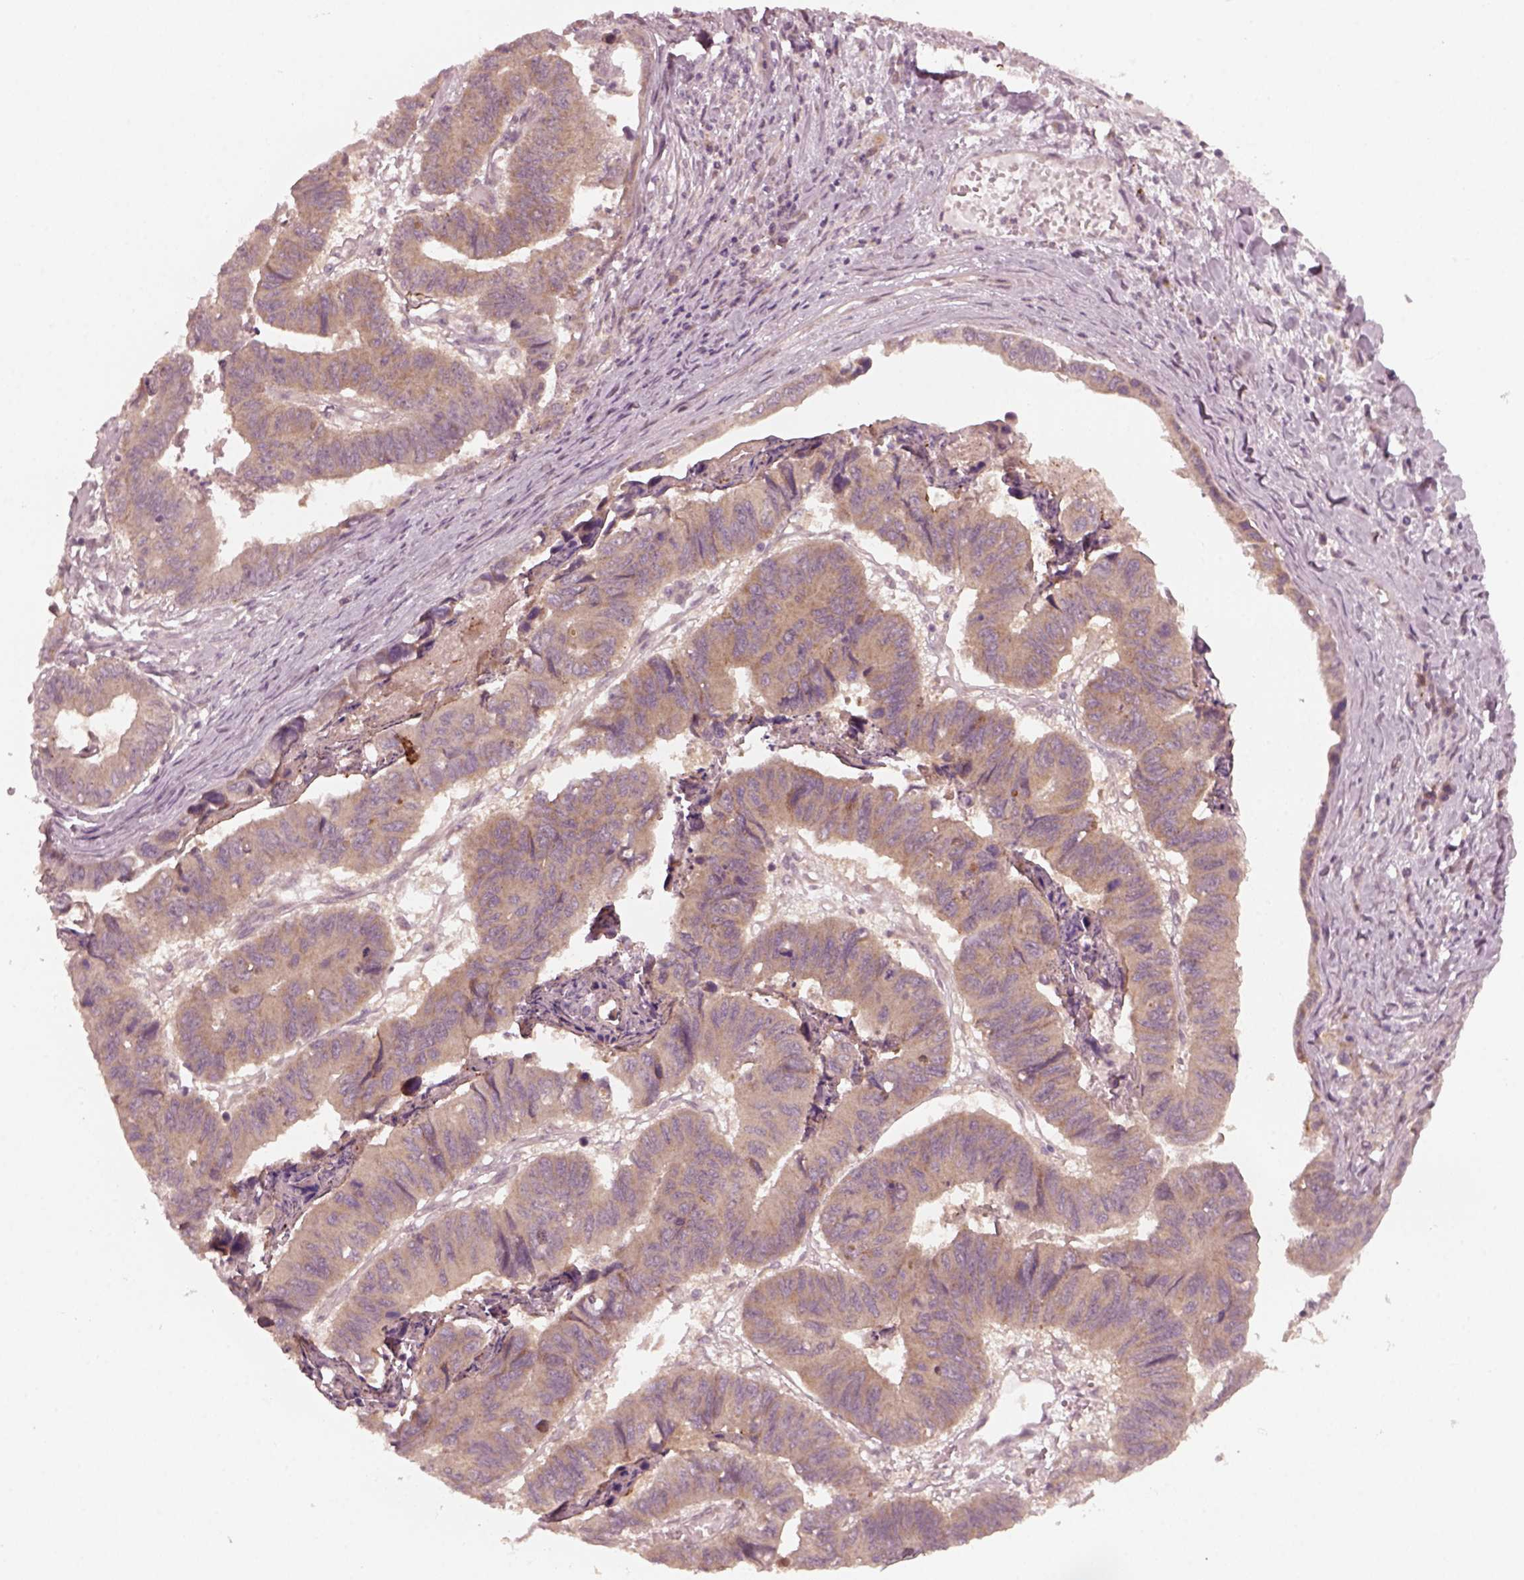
{"staining": {"intensity": "weak", "quantity": ">75%", "location": "cytoplasmic/membranous"}, "tissue": "stomach cancer", "cell_type": "Tumor cells", "image_type": "cancer", "snomed": [{"axis": "morphology", "description": "Adenocarcinoma, NOS"}, {"axis": "topography", "description": "Stomach, lower"}], "caption": "Adenocarcinoma (stomach) stained with DAB IHC demonstrates low levels of weak cytoplasmic/membranous expression in approximately >75% of tumor cells. (Brightfield microscopy of DAB IHC at high magnification).", "gene": "FAF2", "patient": {"sex": "male", "age": 77}}